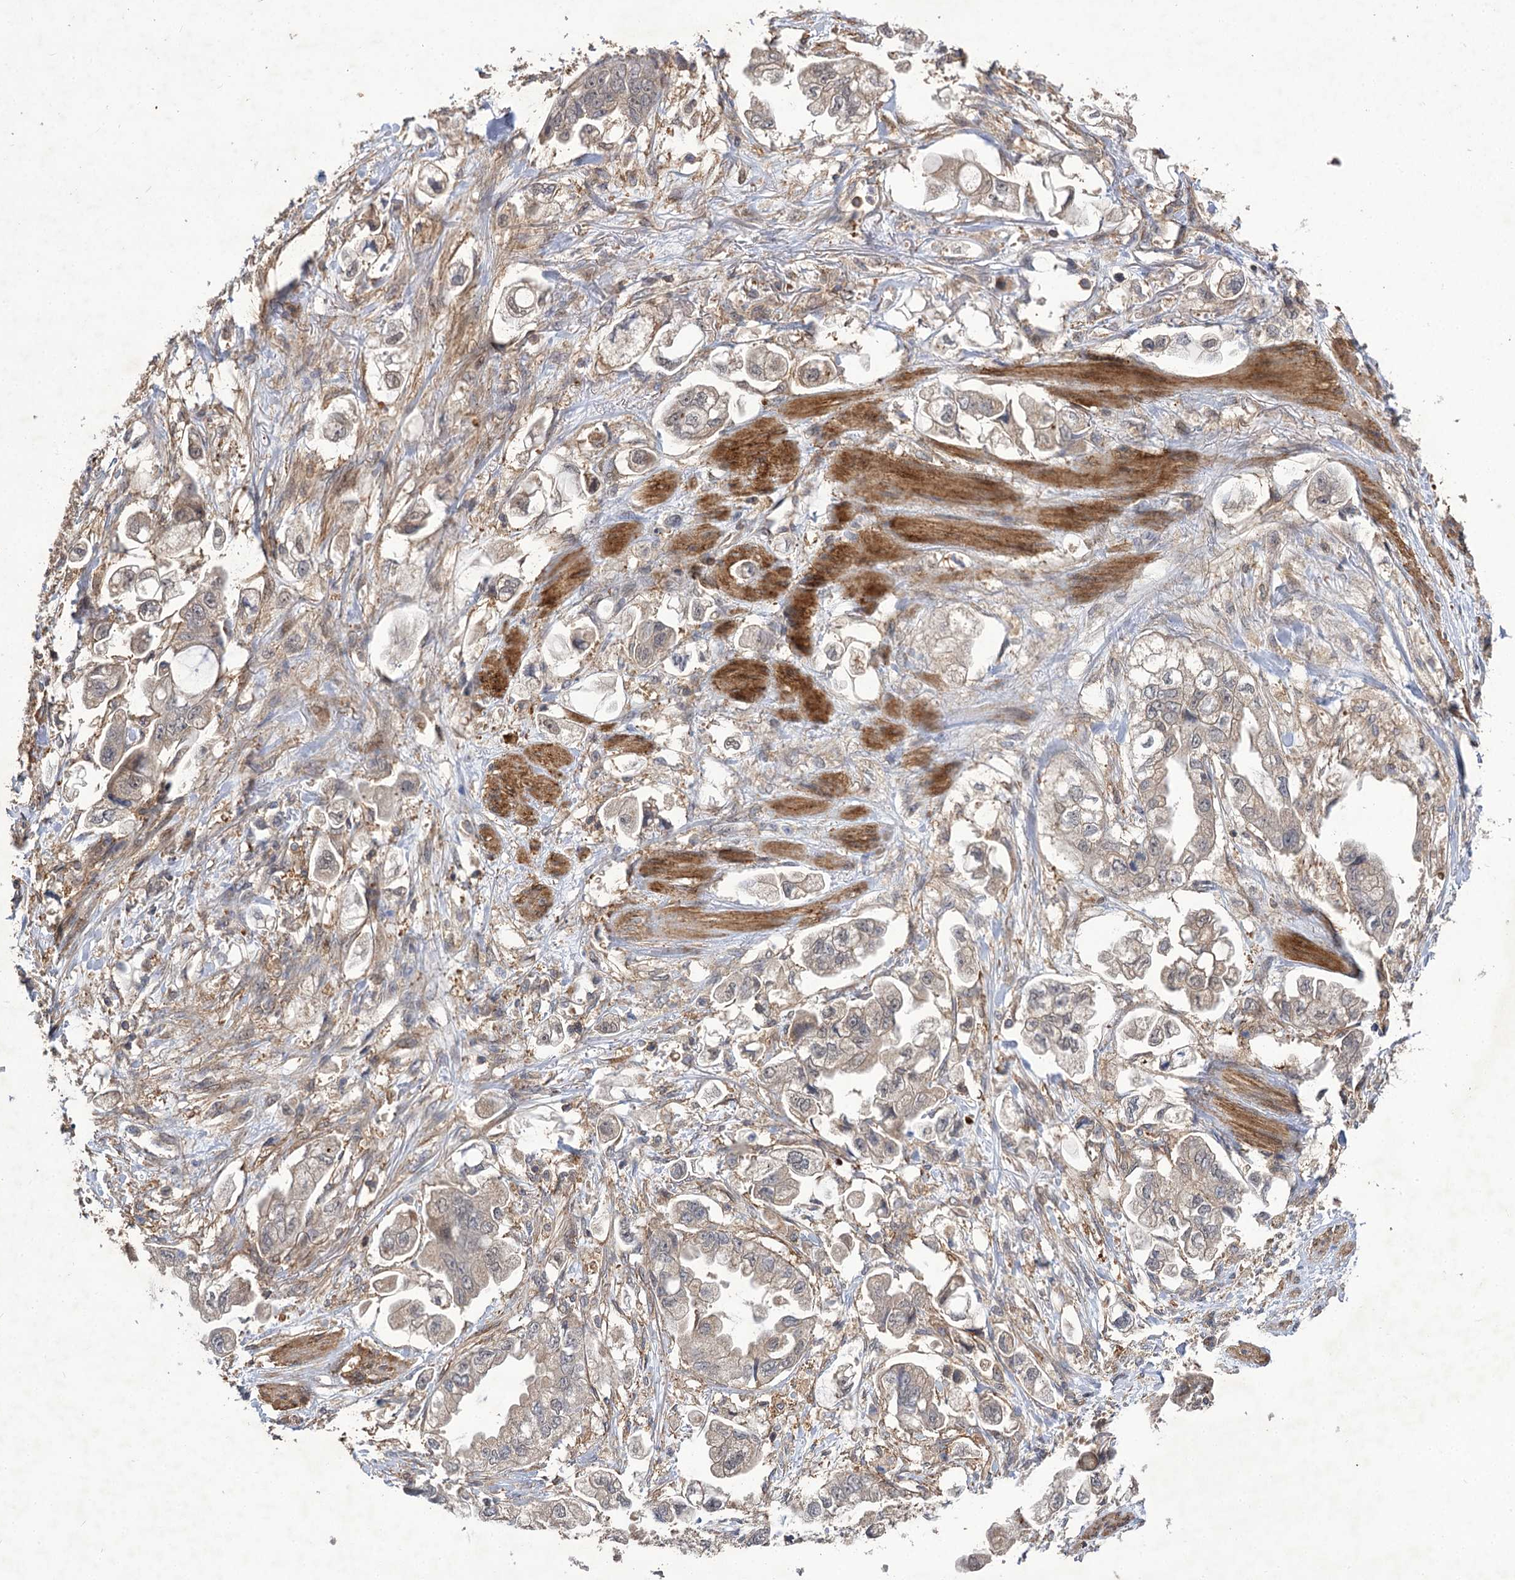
{"staining": {"intensity": "negative", "quantity": "none", "location": "none"}, "tissue": "stomach cancer", "cell_type": "Tumor cells", "image_type": "cancer", "snomed": [{"axis": "morphology", "description": "Adenocarcinoma, NOS"}, {"axis": "topography", "description": "Stomach"}], "caption": "There is no significant staining in tumor cells of adenocarcinoma (stomach).", "gene": "FBXW8", "patient": {"sex": "male", "age": 62}}